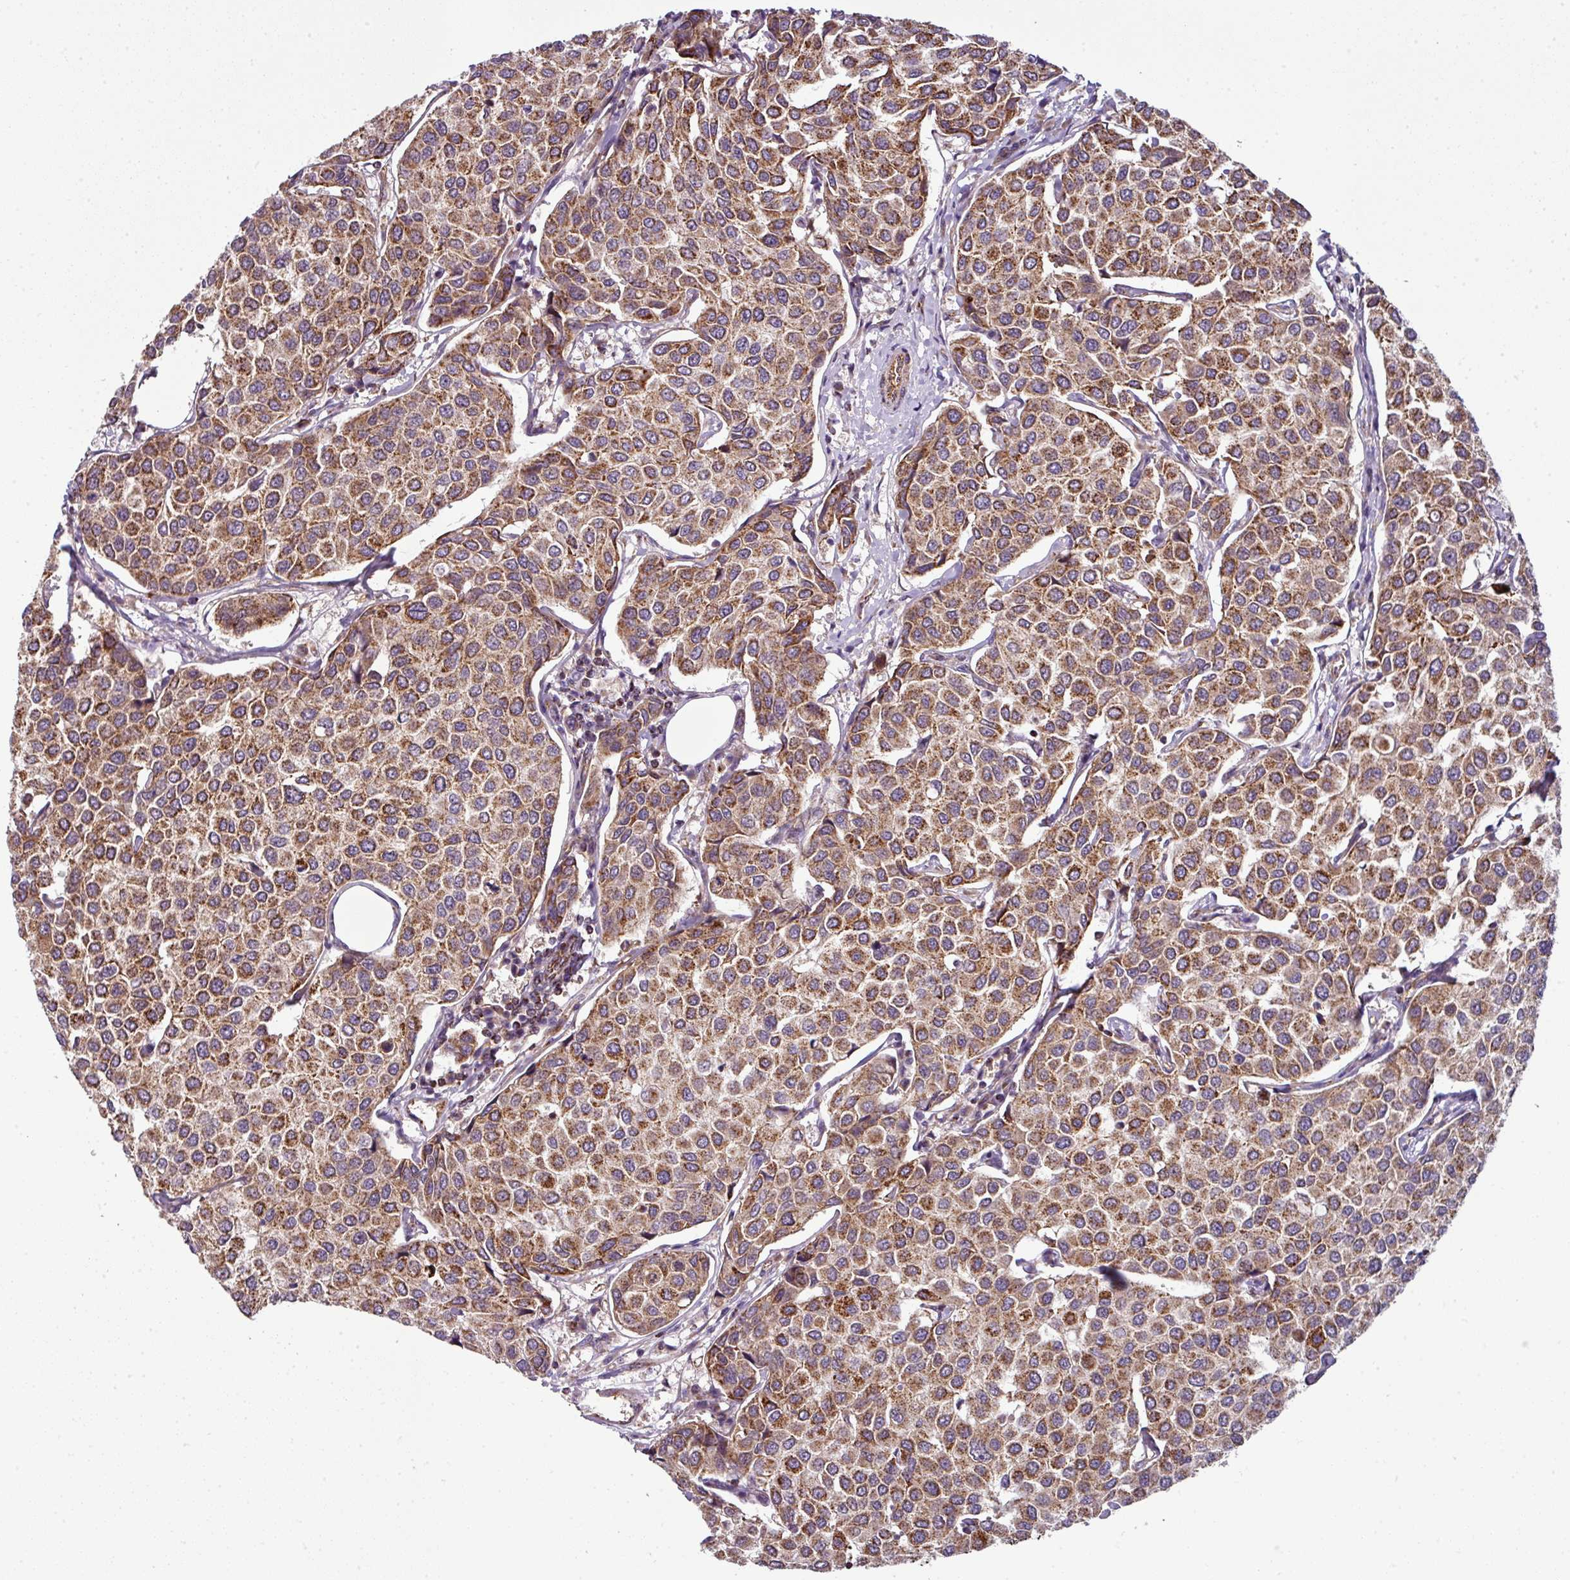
{"staining": {"intensity": "moderate", "quantity": ">75%", "location": "cytoplasmic/membranous"}, "tissue": "breast cancer", "cell_type": "Tumor cells", "image_type": "cancer", "snomed": [{"axis": "morphology", "description": "Duct carcinoma"}, {"axis": "topography", "description": "Breast"}], "caption": "This histopathology image exhibits breast intraductal carcinoma stained with immunohistochemistry to label a protein in brown. The cytoplasmic/membranous of tumor cells show moderate positivity for the protein. Nuclei are counter-stained blue.", "gene": "PRELID3B", "patient": {"sex": "female", "age": 55}}